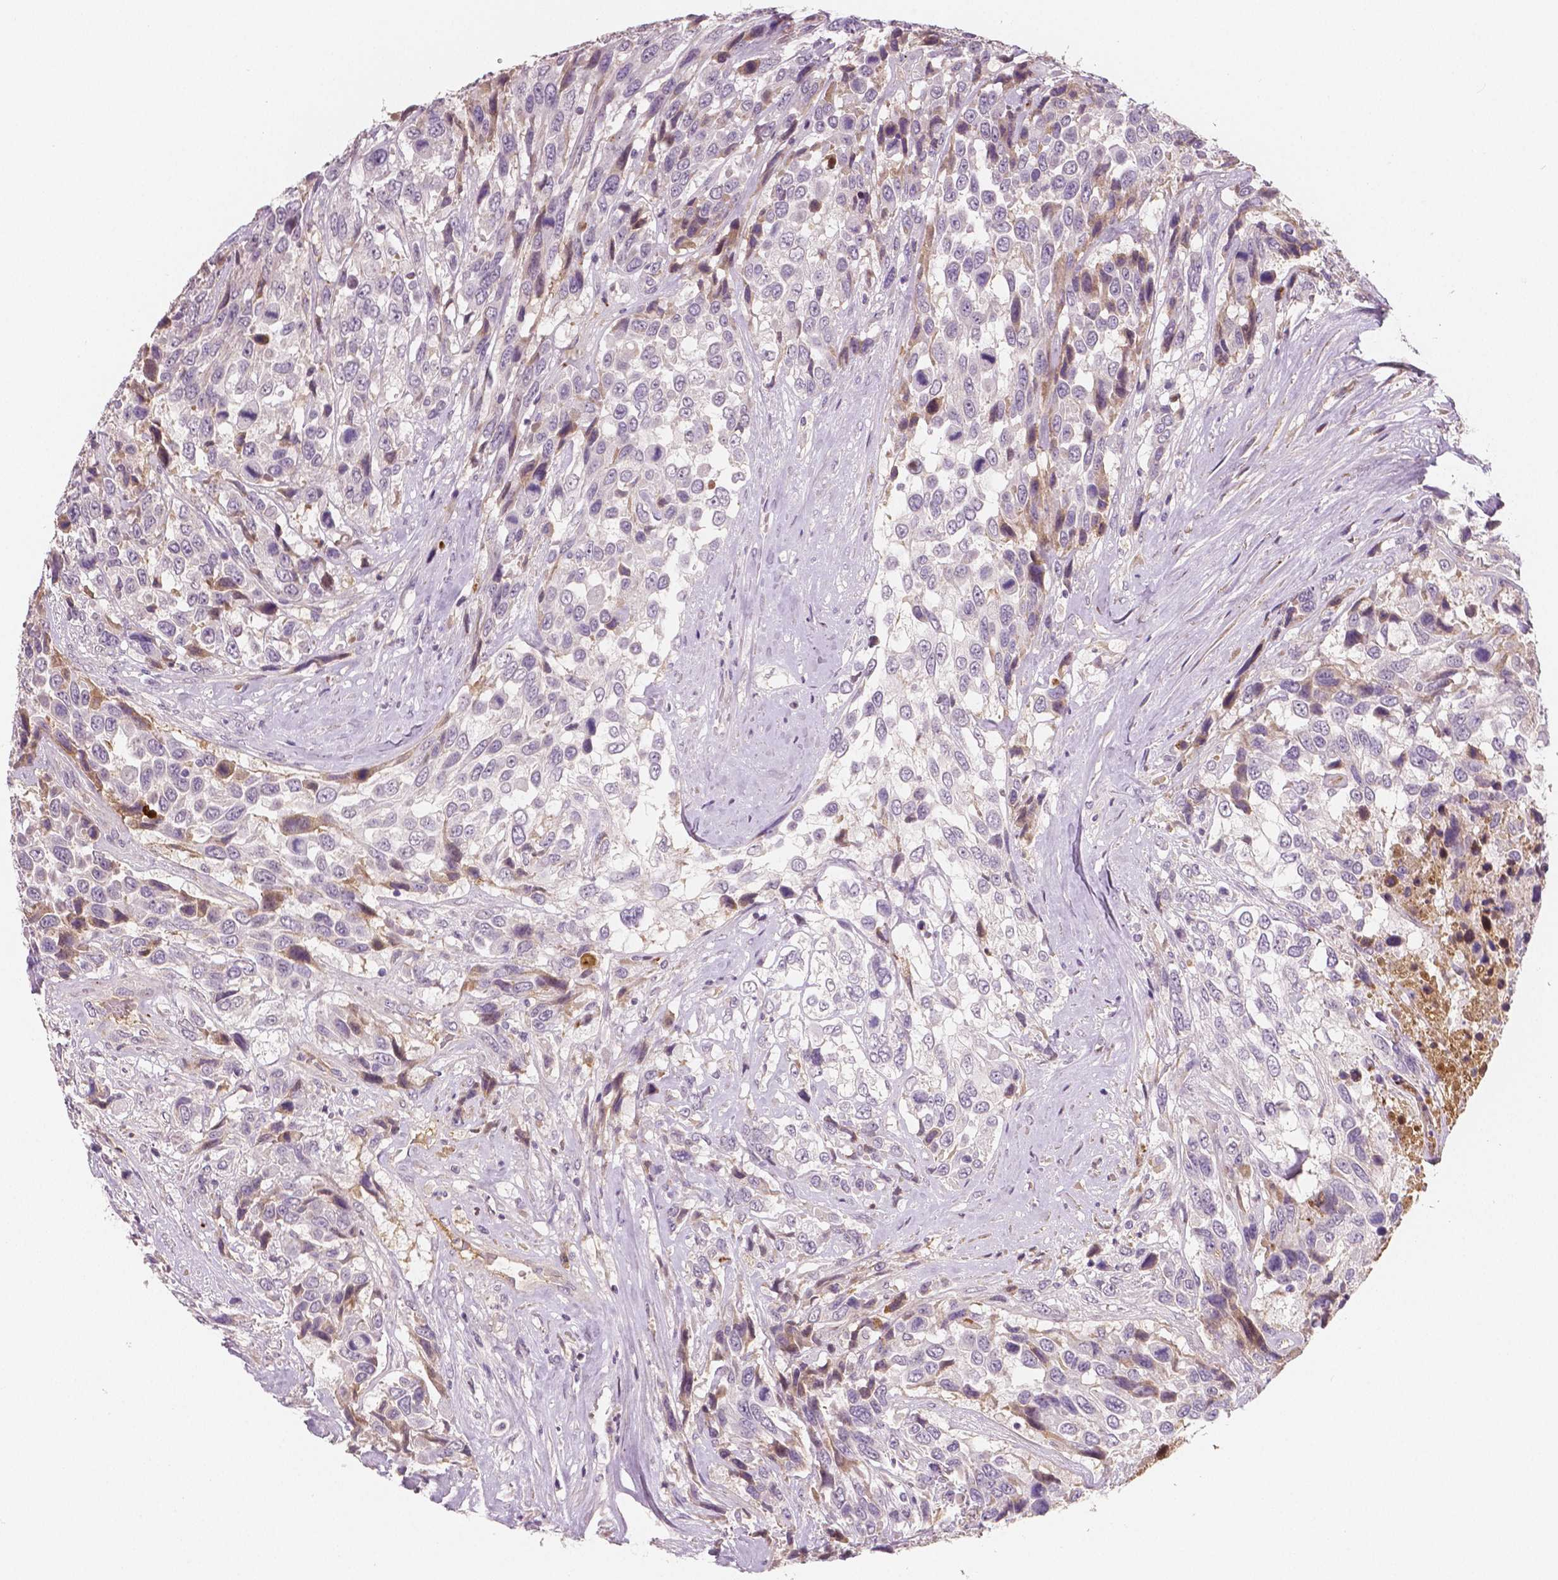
{"staining": {"intensity": "weak", "quantity": "<25%", "location": "cytoplasmic/membranous"}, "tissue": "urothelial cancer", "cell_type": "Tumor cells", "image_type": "cancer", "snomed": [{"axis": "morphology", "description": "Urothelial carcinoma, High grade"}, {"axis": "topography", "description": "Urinary bladder"}], "caption": "The IHC photomicrograph has no significant staining in tumor cells of urothelial cancer tissue.", "gene": "APOA4", "patient": {"sex": "female", "age": 70}}